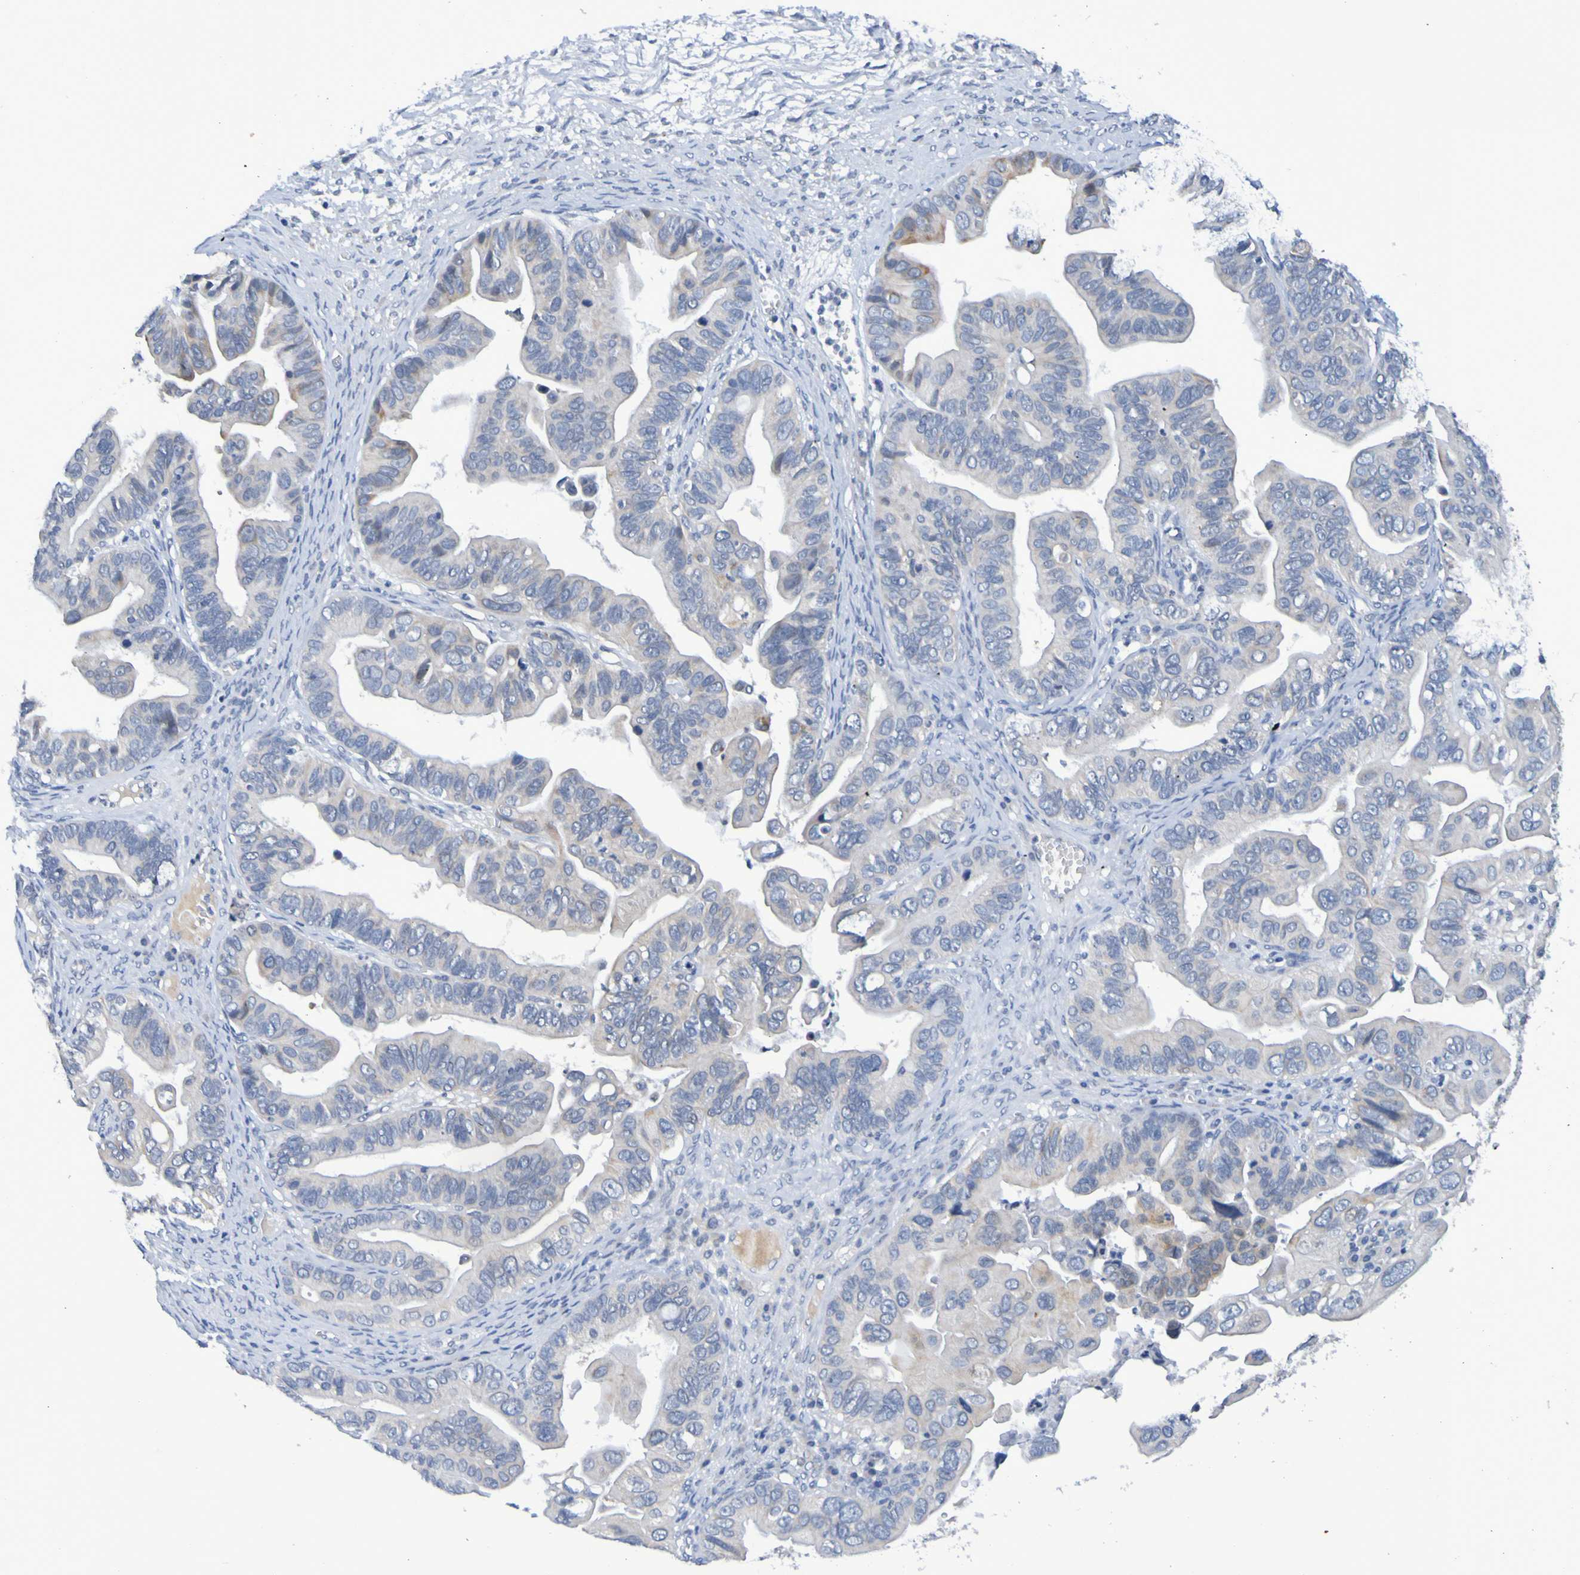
{"staining": {"intensity": "negative", "quantity": "none", "location": "none"}, "tissue": "ovarian cancer", "cell_type": "Tumor cells", "image_type": "cancer", "snomed": [{"axis": "morphology", "description": "Cystadenocarcinoma, serous, NOS"}, {"axis": "topography", "description": "Ovary"}], "caption": "DAB (3,3'-diaminobenzidine) immunohistochemical staining of human serous cystadenocarcinoma (ovarian) reveals no significant expression in tumor cells.", "gene": "VMA21", "patient": {"sex": "female", "age": 56}}